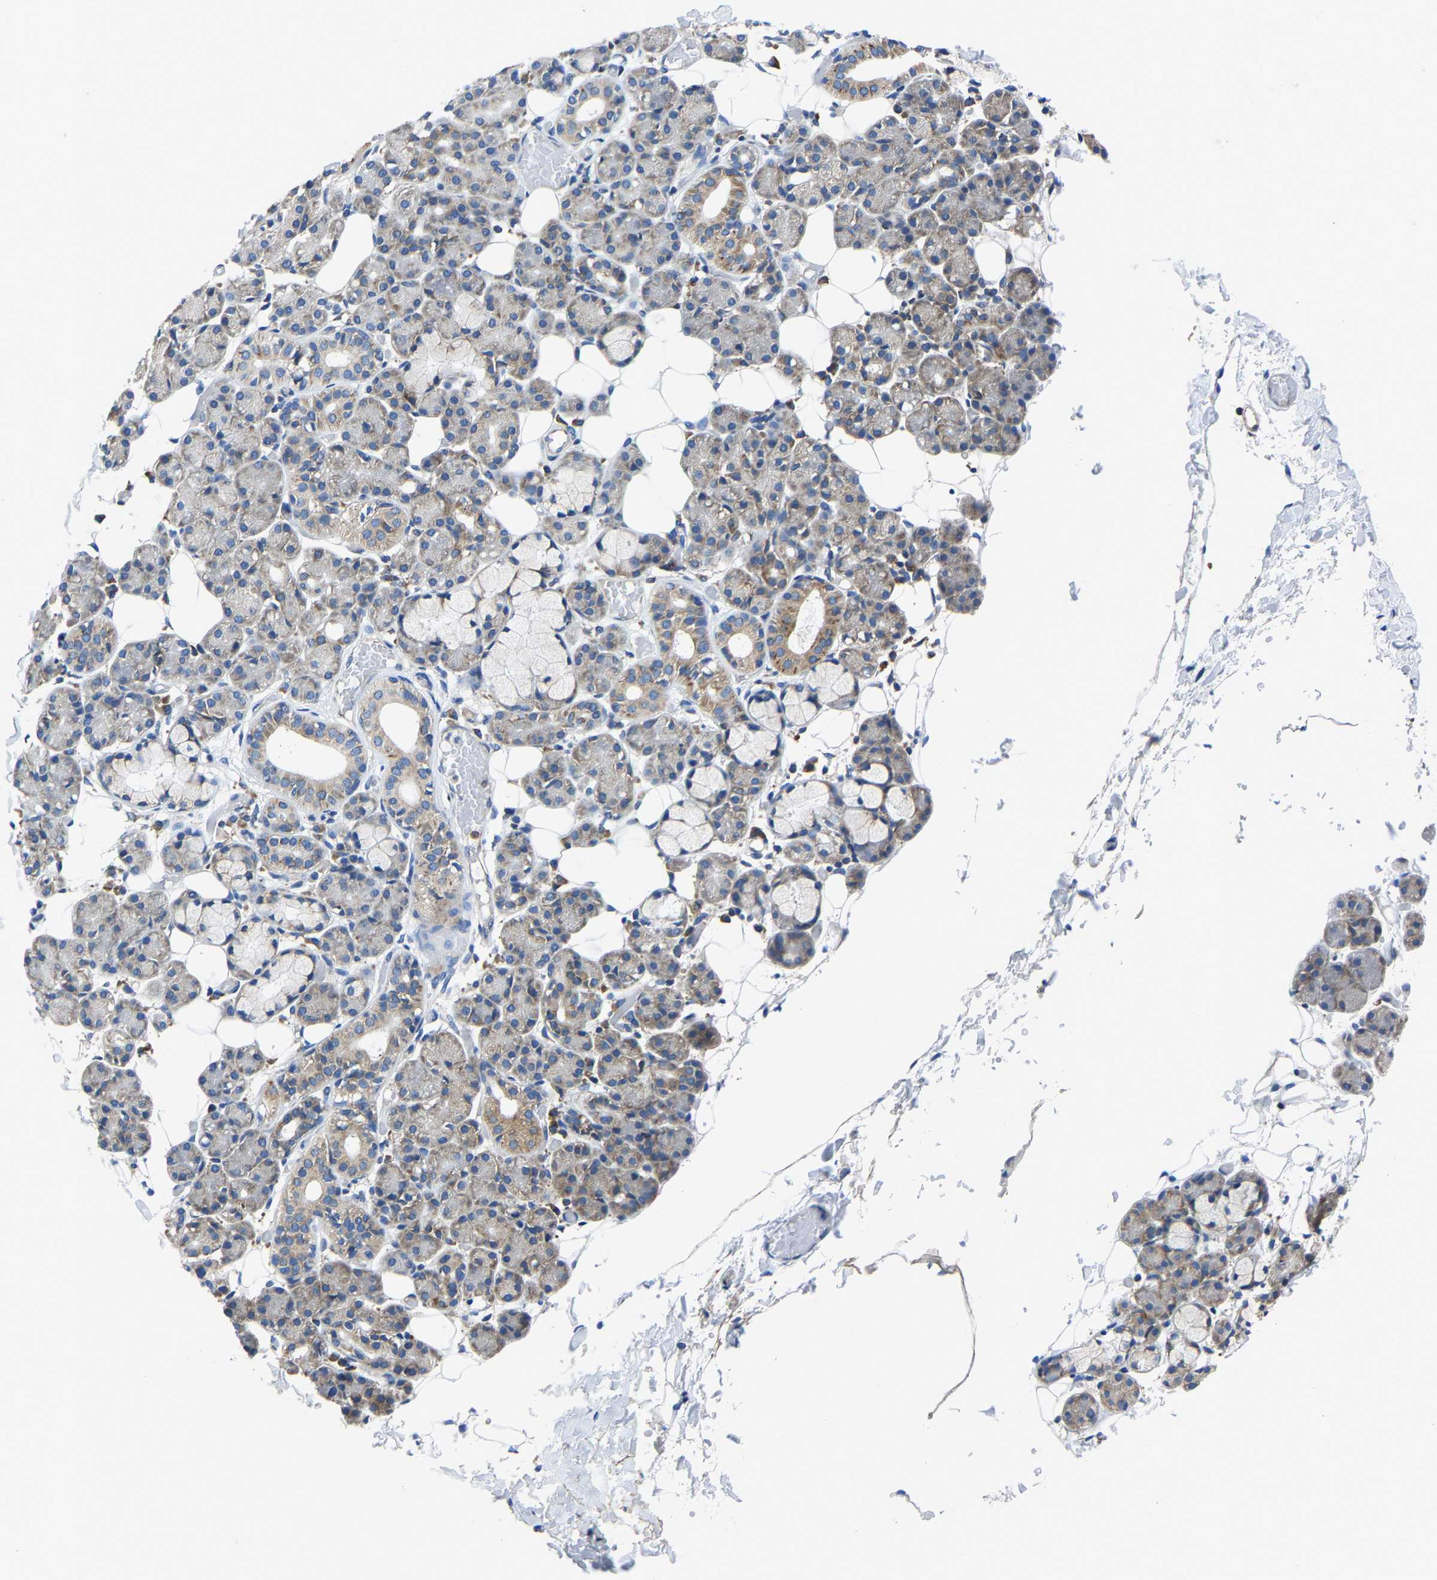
{"staining": {"intensity": "moderate", "quantity": "<25%", "location": "cytoplasmic/membranous"}, "tissue": "salivary gland", "cell_type": "Glandular cells", "image_type": "normal", "snomed": [{"axis": "morphology", "description": "Normal tissue, NOS"}, {"axis": "topography", "description": "Salivary gland"}], "caption": "Brown immunohistochemical staining in benign salivary gland exhibits moderate cytoplasmic/membranous staining in approximately <25% of glandular cells. (DAB = brown stain, brightfield microscopy at high magnification).", "gene": "G3BP2", "patient": {"sex": "male", "age": 63}}